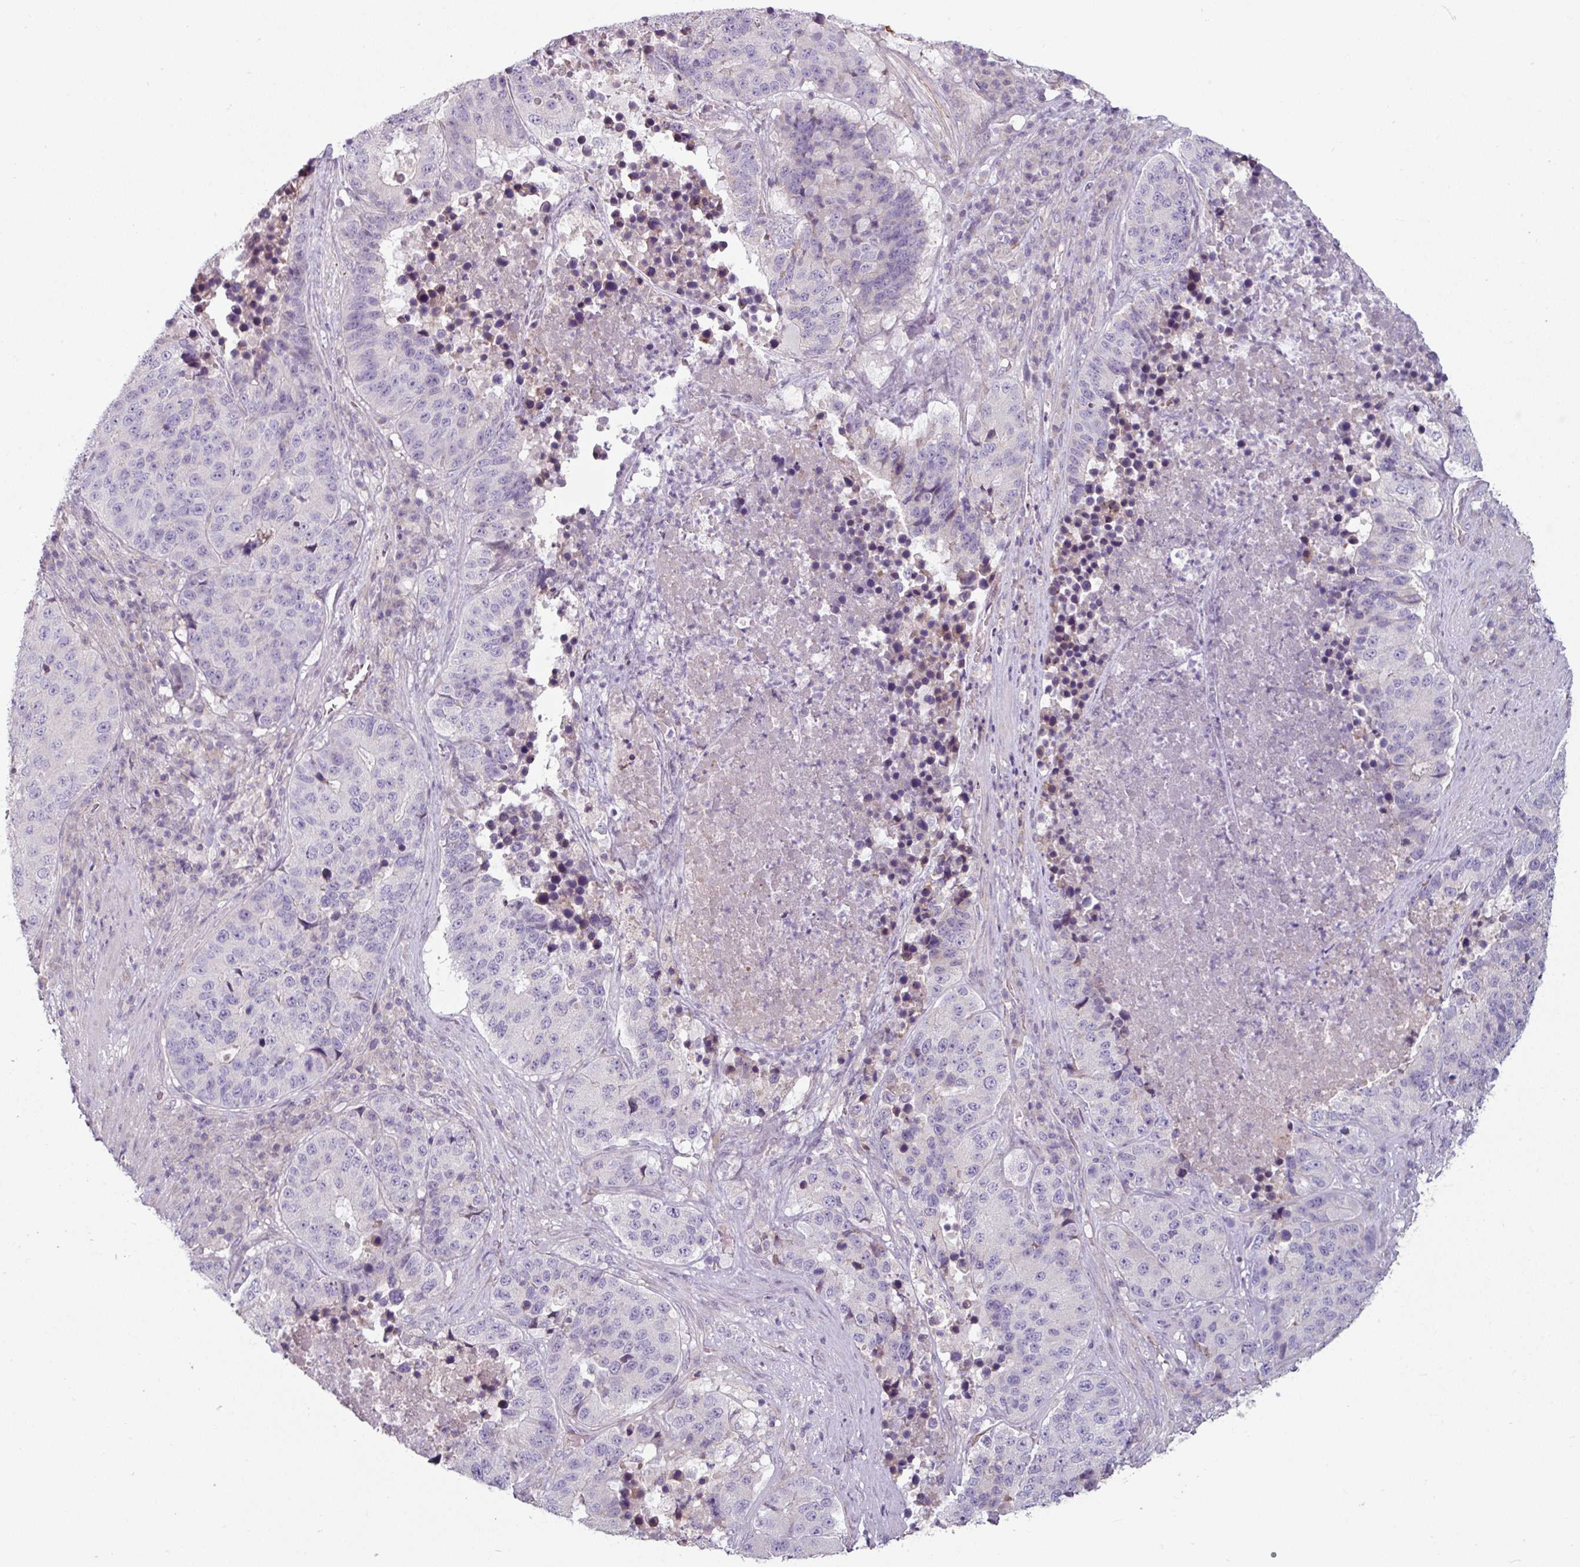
{"staining": {"intensity": "negative", "quantity": "none", "location": "none"}, "tissue": "stomach cancer", "cell_type": "Tumor cells", "image_type": "cancer", "snomed": [{"axis": "morphology", "description": "Adenocarcinoma, NOS"}, {"axis": "topography", "description": "Stomach"}], "caption": "Adenocarcinoma (stomach) stained for a protein using immunohistochemistry (IHC) demonstrates no expression tumor cells.", "gene": "MTMR14", "patient": {"sex": "male", "age": 71}}